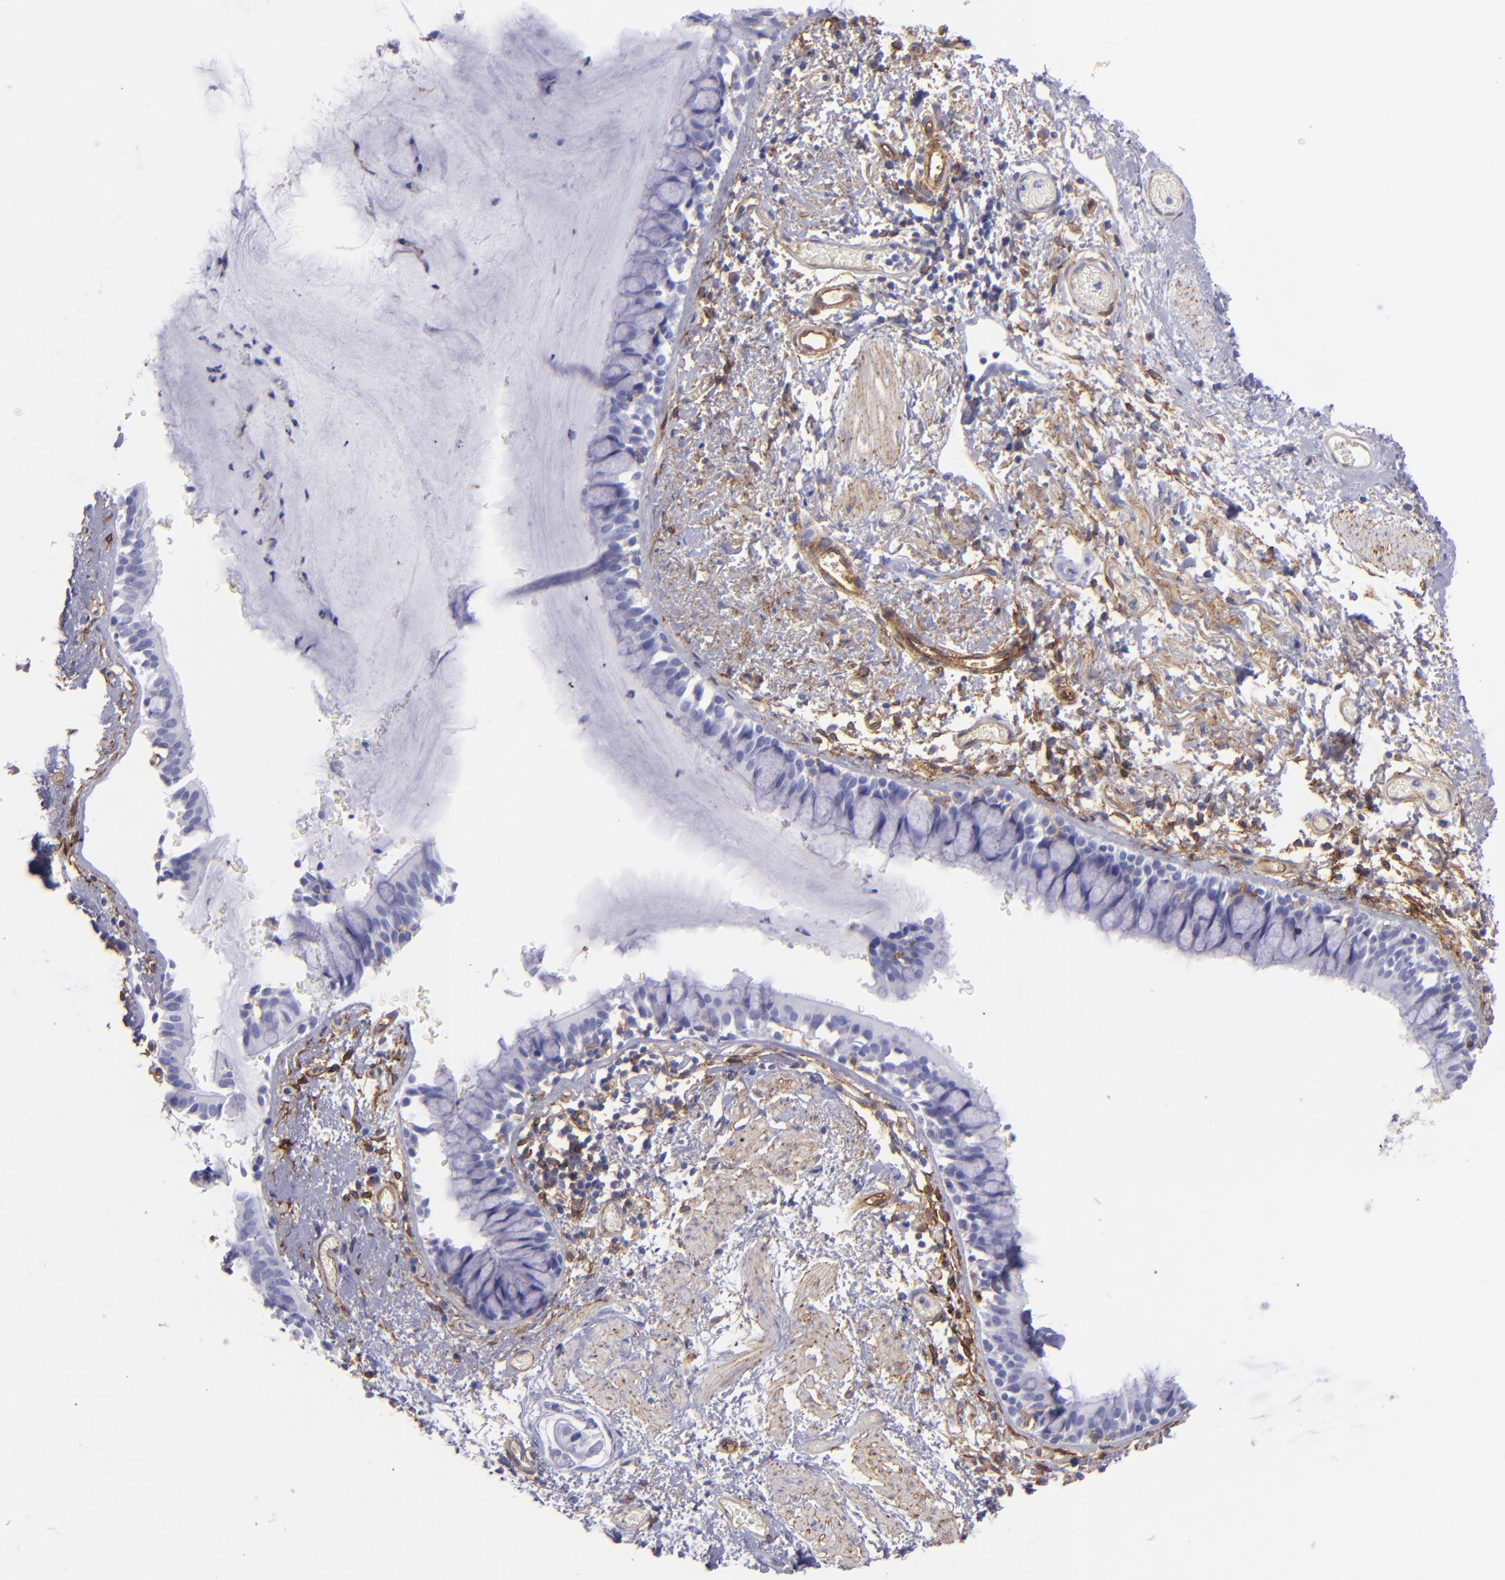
{"staining": {"intensity": "negative", "quantity": "none", "location": "none"}, "tissue": "bronchus", "cell_type": "Respiratory epithelial cells", "image_type": "normal", "snomed": [{"axis": "morphology", "description": "Normal tissue, NOS"}, {"axis": "topography", "description": "Lymph node of abdomen"}, {"axis": "topography", "description": "Lymph node of pelvis"}], "caption": "A high-resolution histopathology image shows immunohistochemistry (IHC) staining of benign bronchus, which demonstrates no significant expression in respiratory epithelial cells.", "gene": "ENTPD1", "patient": {"sex": "female", "age": 65}}